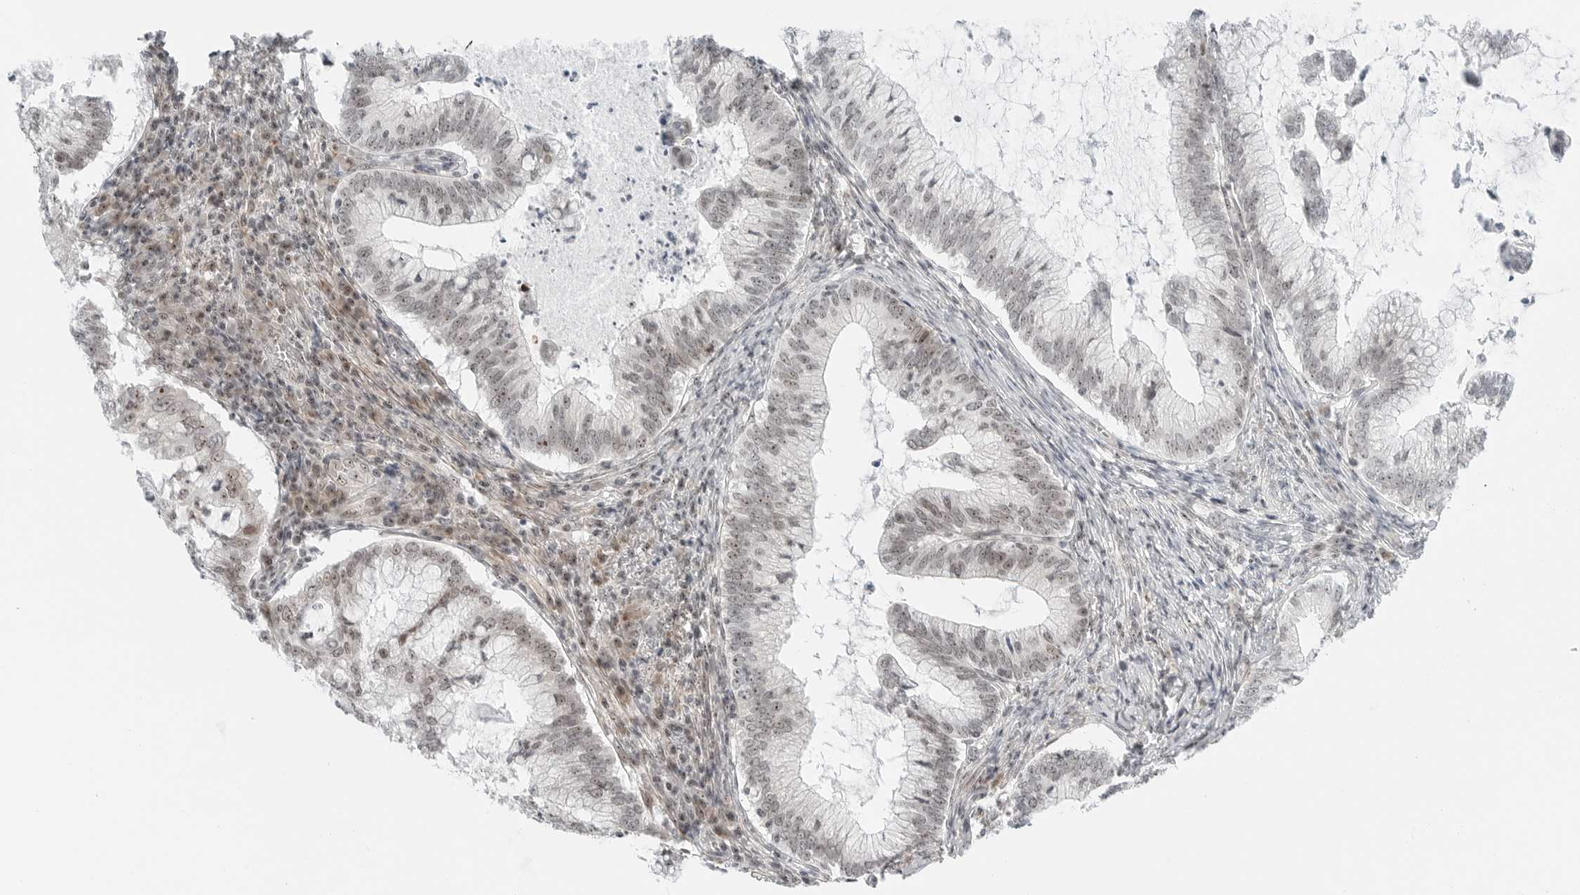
{"staining": {"intensity": "weak", "quantity": "25%-75%", "location": "nuclear"}, "tissue": "cervical cancer", "cell_type": "Tumor cells", "image_type": "cancer", "snomed": [{"axis": "morphology", "description": "Adenocarcinoma, NOS"}, {"axis": "topography", "description": "Cervix"}], "caption": "A brown stain shows weak nuclear expression of a protein in human cervical cancer (adenocarcinoma) tumor cells.", "gene": "RIMKLA", "patient": {"sex": "female", "age": 36}}